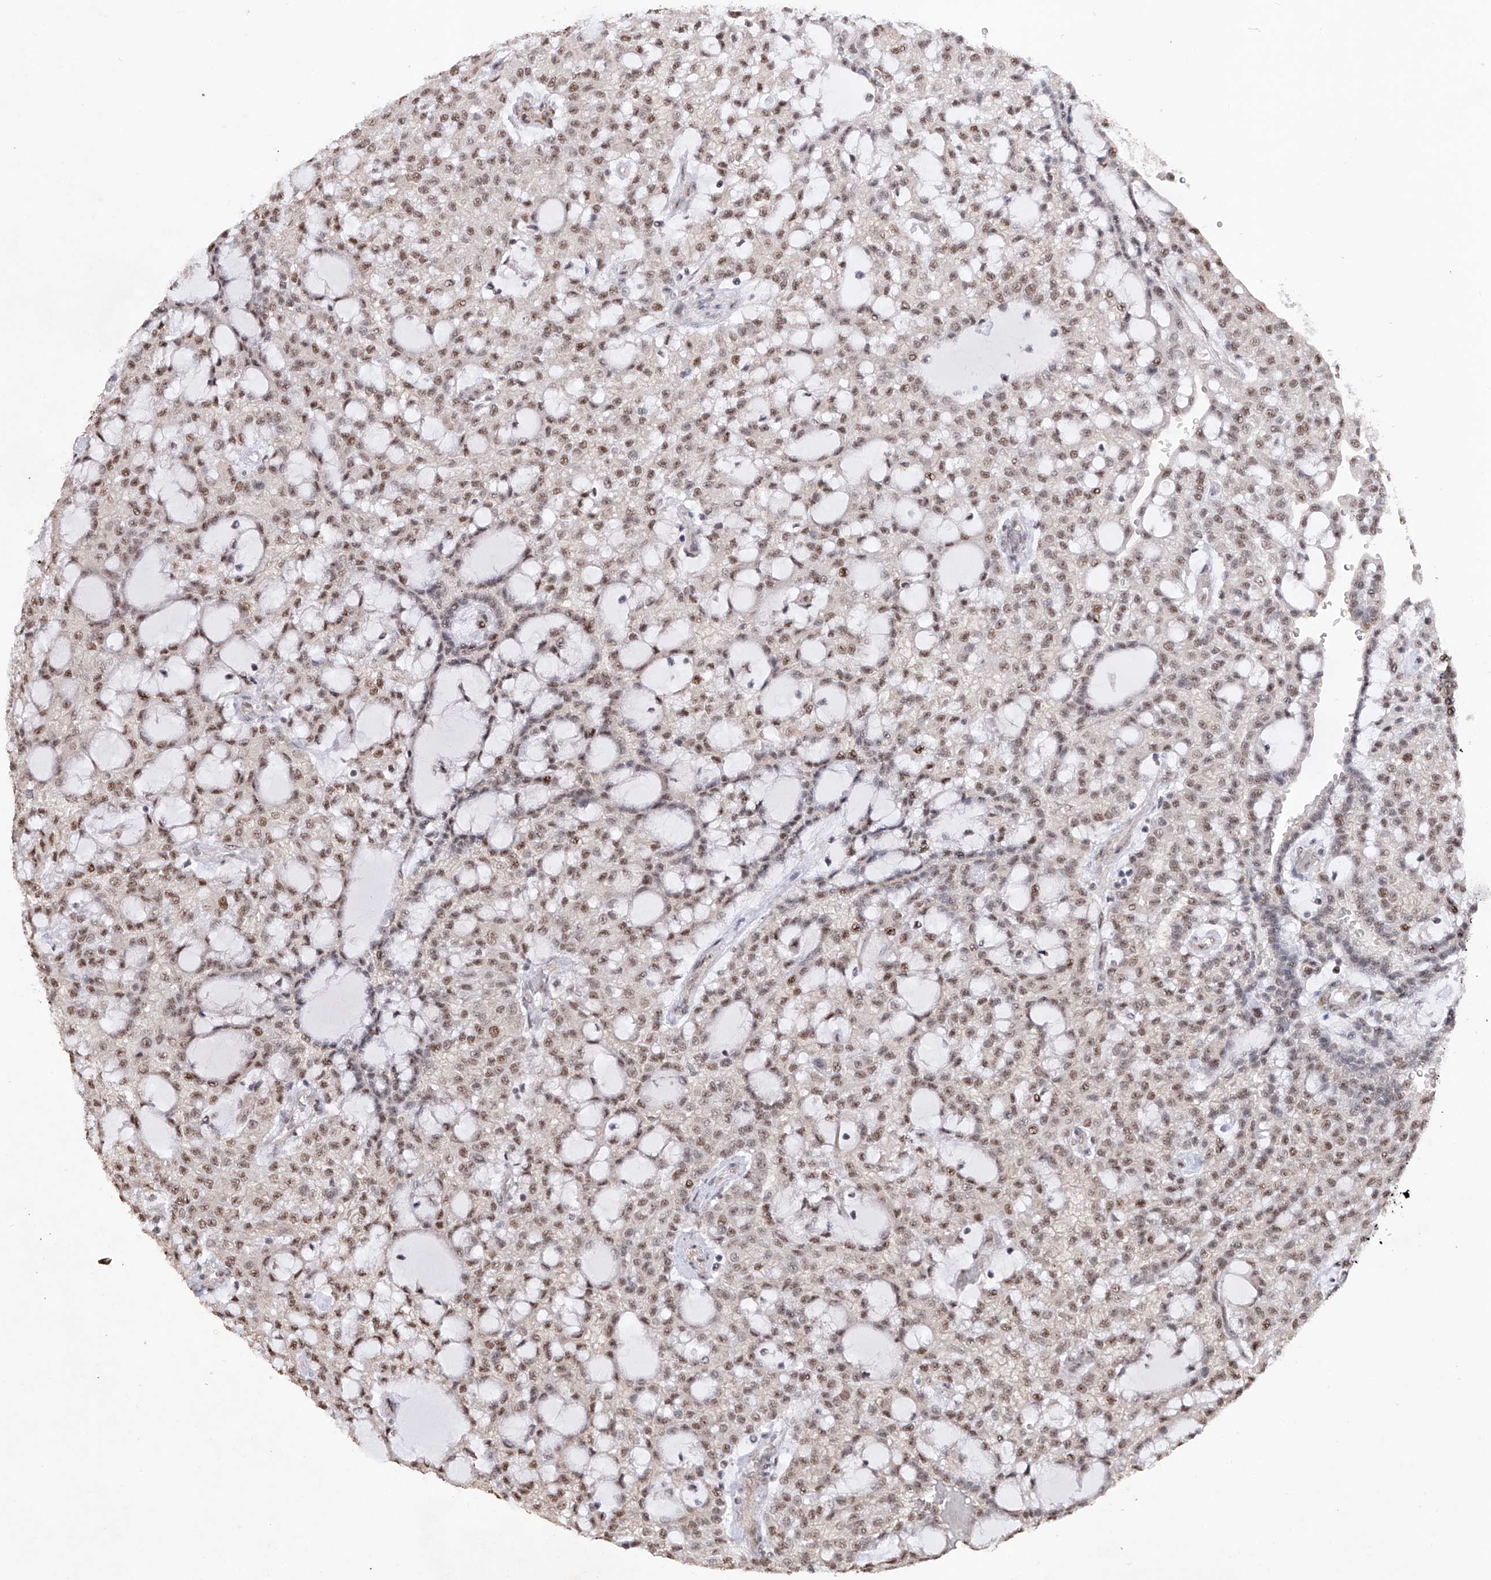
{"staining": {"intensity": "moderate", "quantity": ">75%", "location": "nuclear"}, "tissue": "renal cancer", "cell_type": "Tumor cells", "image_type": "cancer", "snomed": [{"axis": "morphology", "description": "Adenocarcinoma, NOS"}, {"axis": "topography", "description": "Kidney"}], "caption": "Renal adenocarcinoma stained for a protein (brown) demonstrates moderate nuclear positive staining in approximately >75% of tumor cells.", "gene": "NFATC4", "patient": {"sex": "male", "age": 63}}